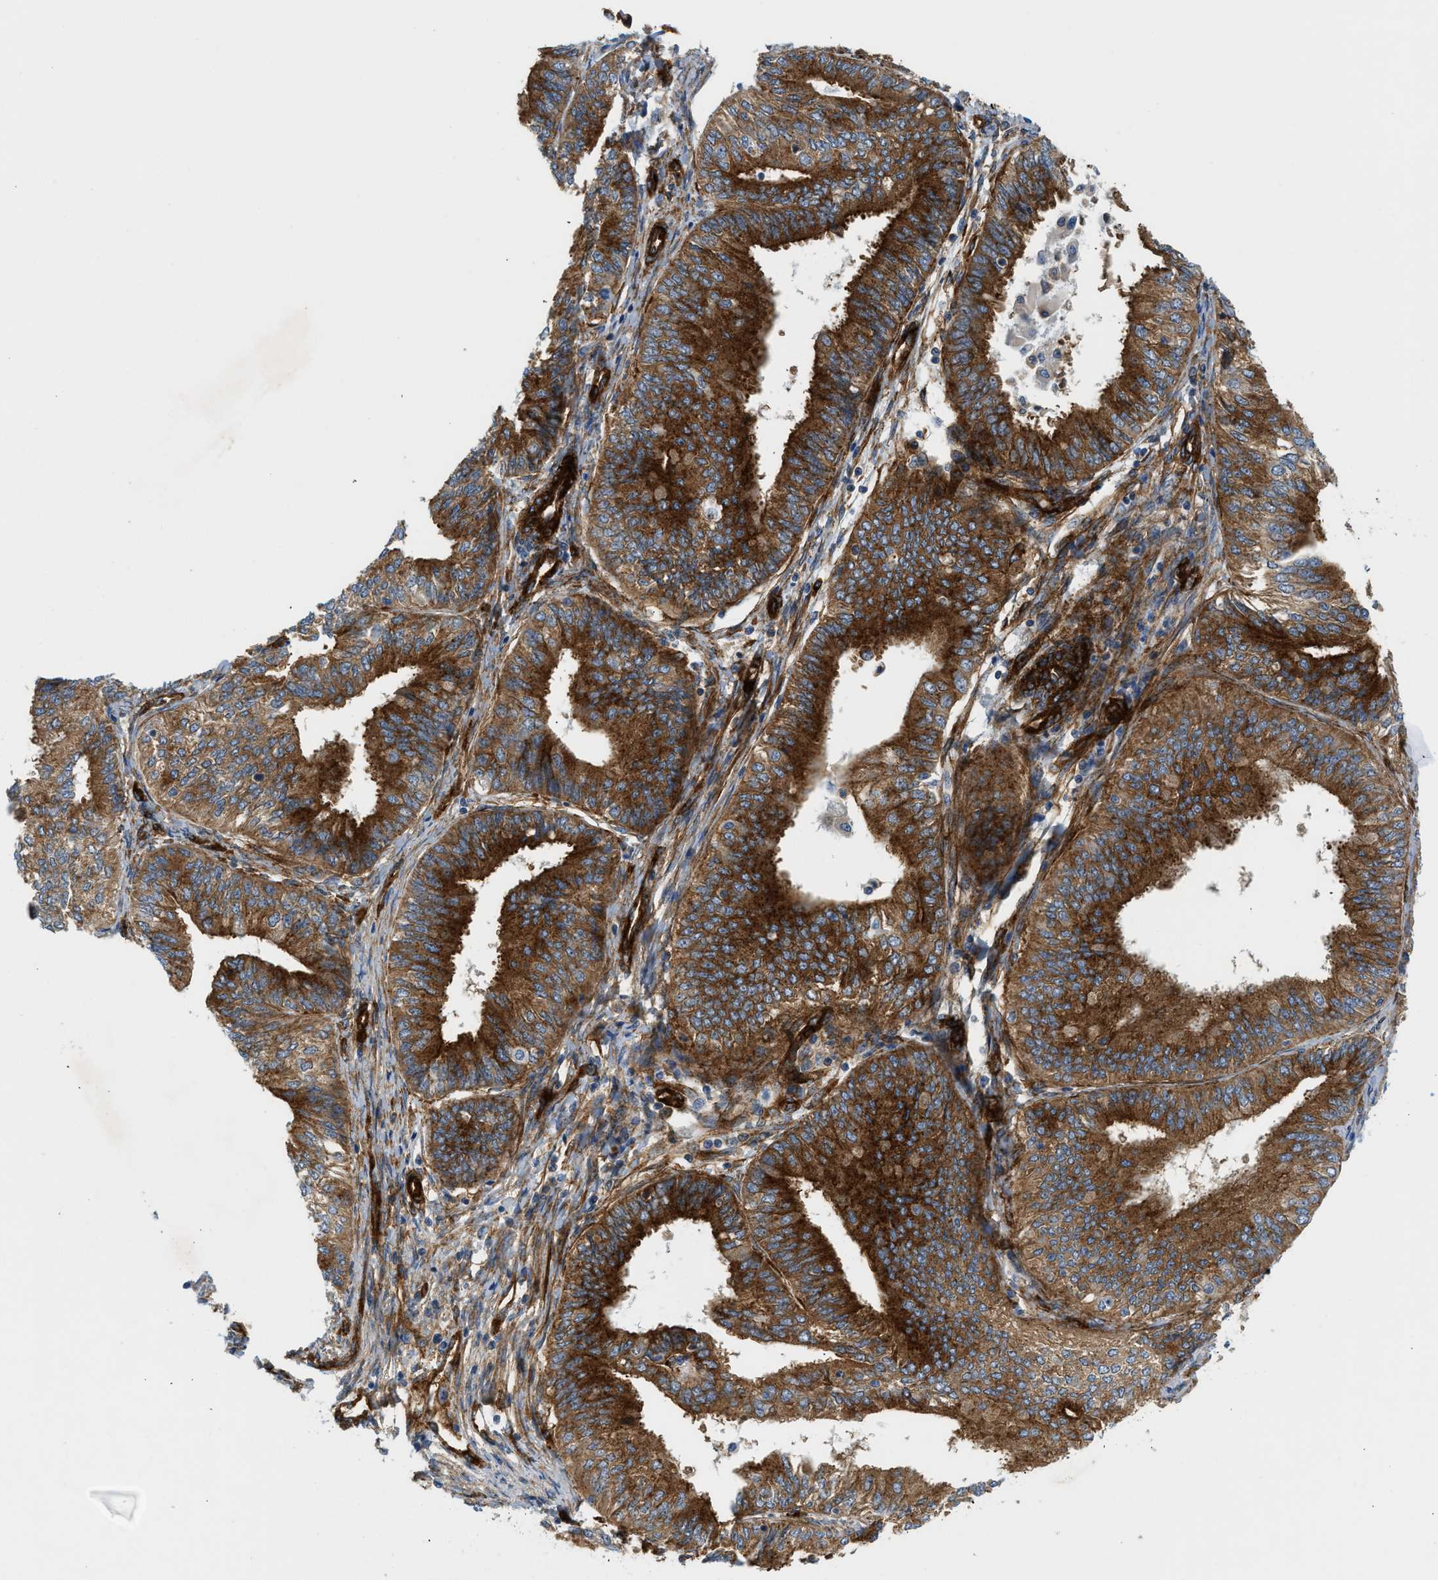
{"staining": {"intensity": "strong", "quantity": ">75%", "location": "cytoplasmic/membranous"}, "tissue": "endometrial cancer", "cell_type": "Tumor cells", "image_type": "cancer", "snomed": [{"axis": "morphology", "description": "Adenocarcinoma, NOS"}, {"axis": "topography", "description": "Endometrium"}], "caption": "This image reveals immunohistochemistry staining of adenocarcinoma (endometrial), with high strong cytoplasmic/membranous staining in approximately >75% of tumor cells.", "gene": "HIP1", "patient": {"sex": "female", "age": 58}}